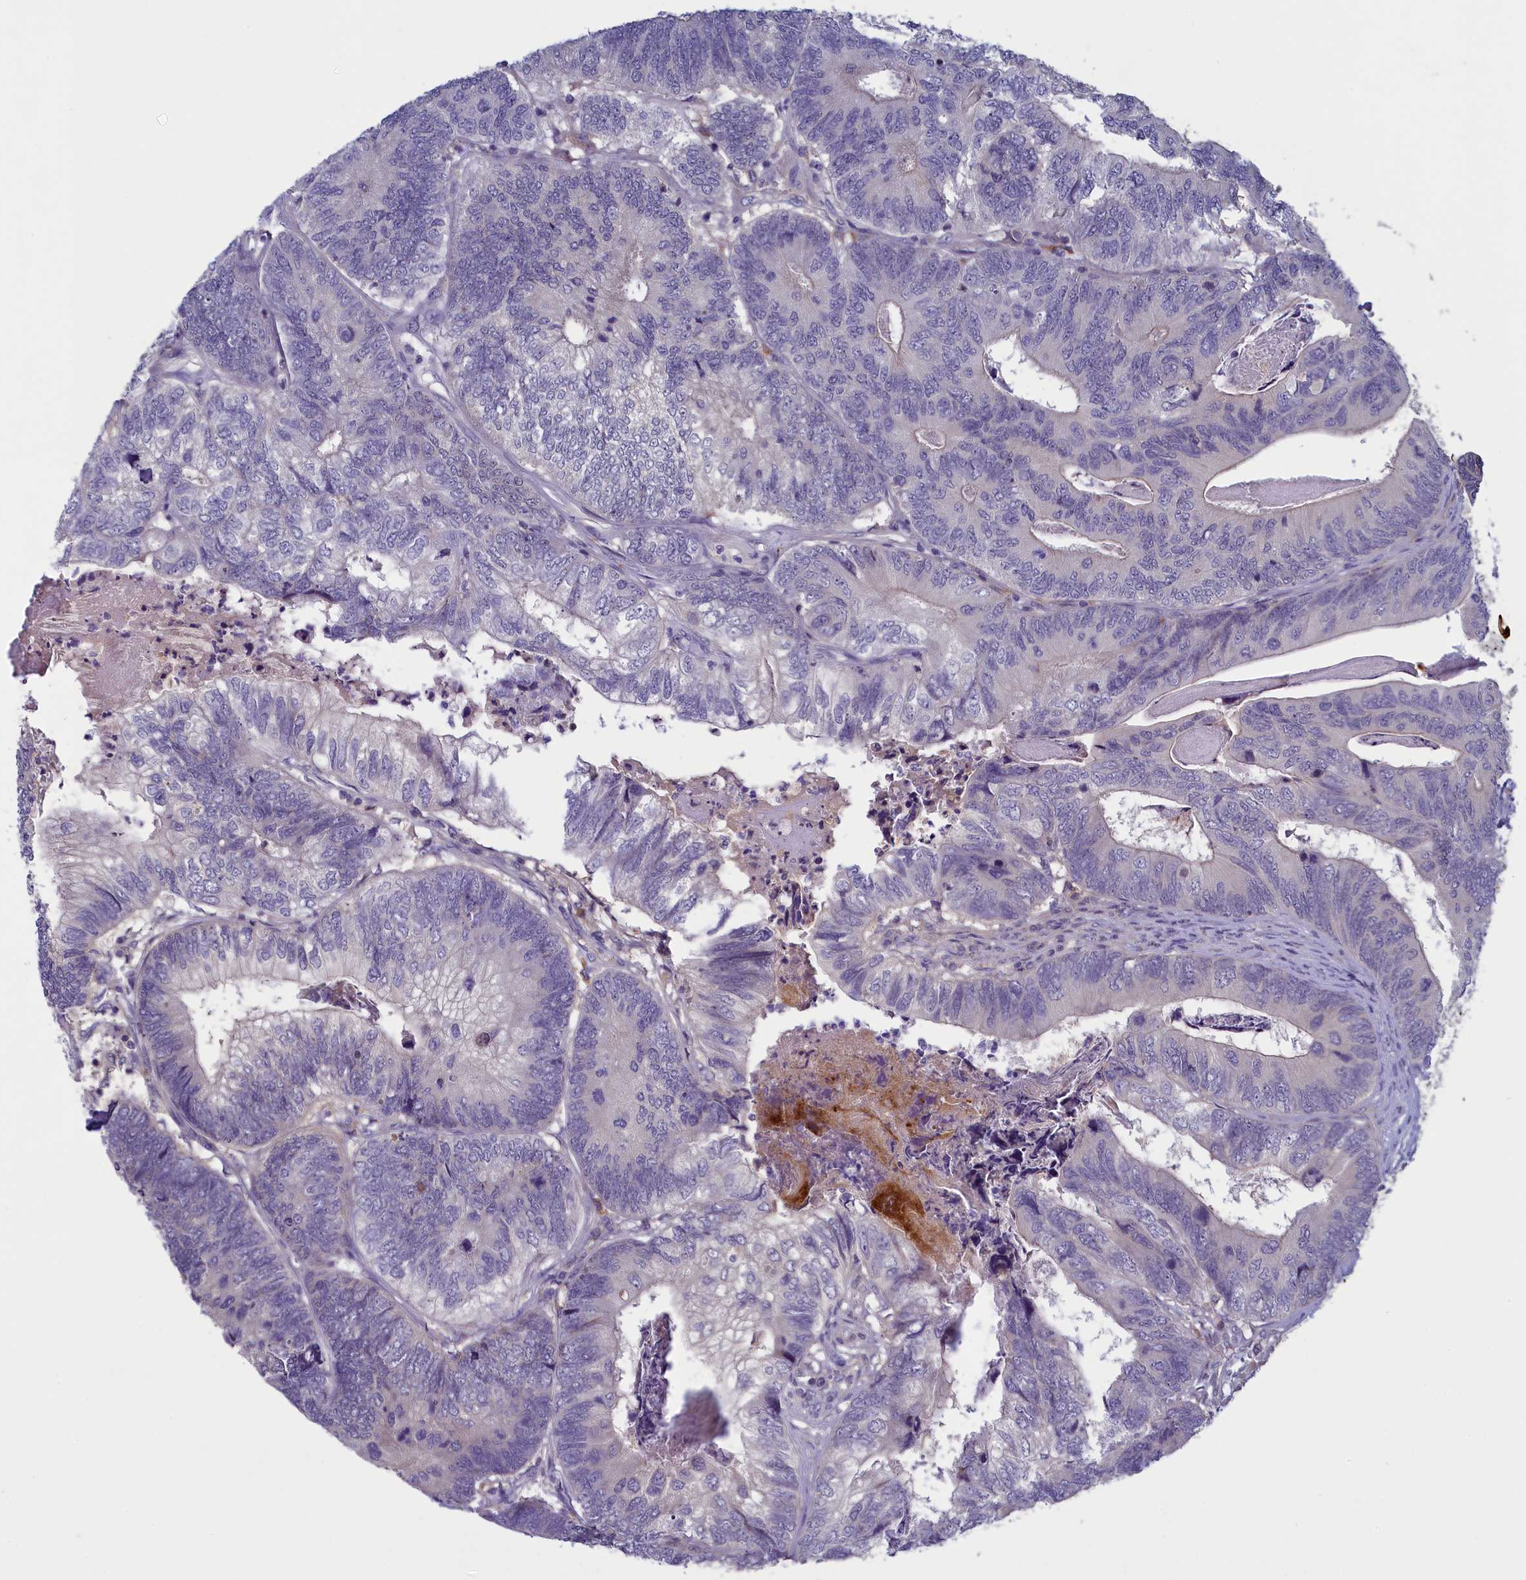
{"staining": {"intensity": "negative", "quantity": "none", "location": "none"}, "tissue": "colorectal cancer", "cell_type": "Tumor cells", "image_type": "cancer", "snomed": [{"axis": "morphology", "description": "Adenocarcinoma, NOS"}, {"axis": "topography", "description": "Colon"}], "caption": "An image of human colorectal cancer is negative for staining in tumor cells.", "gene": "NUBP1", "patient": {"sex": "female", "age": 67}}